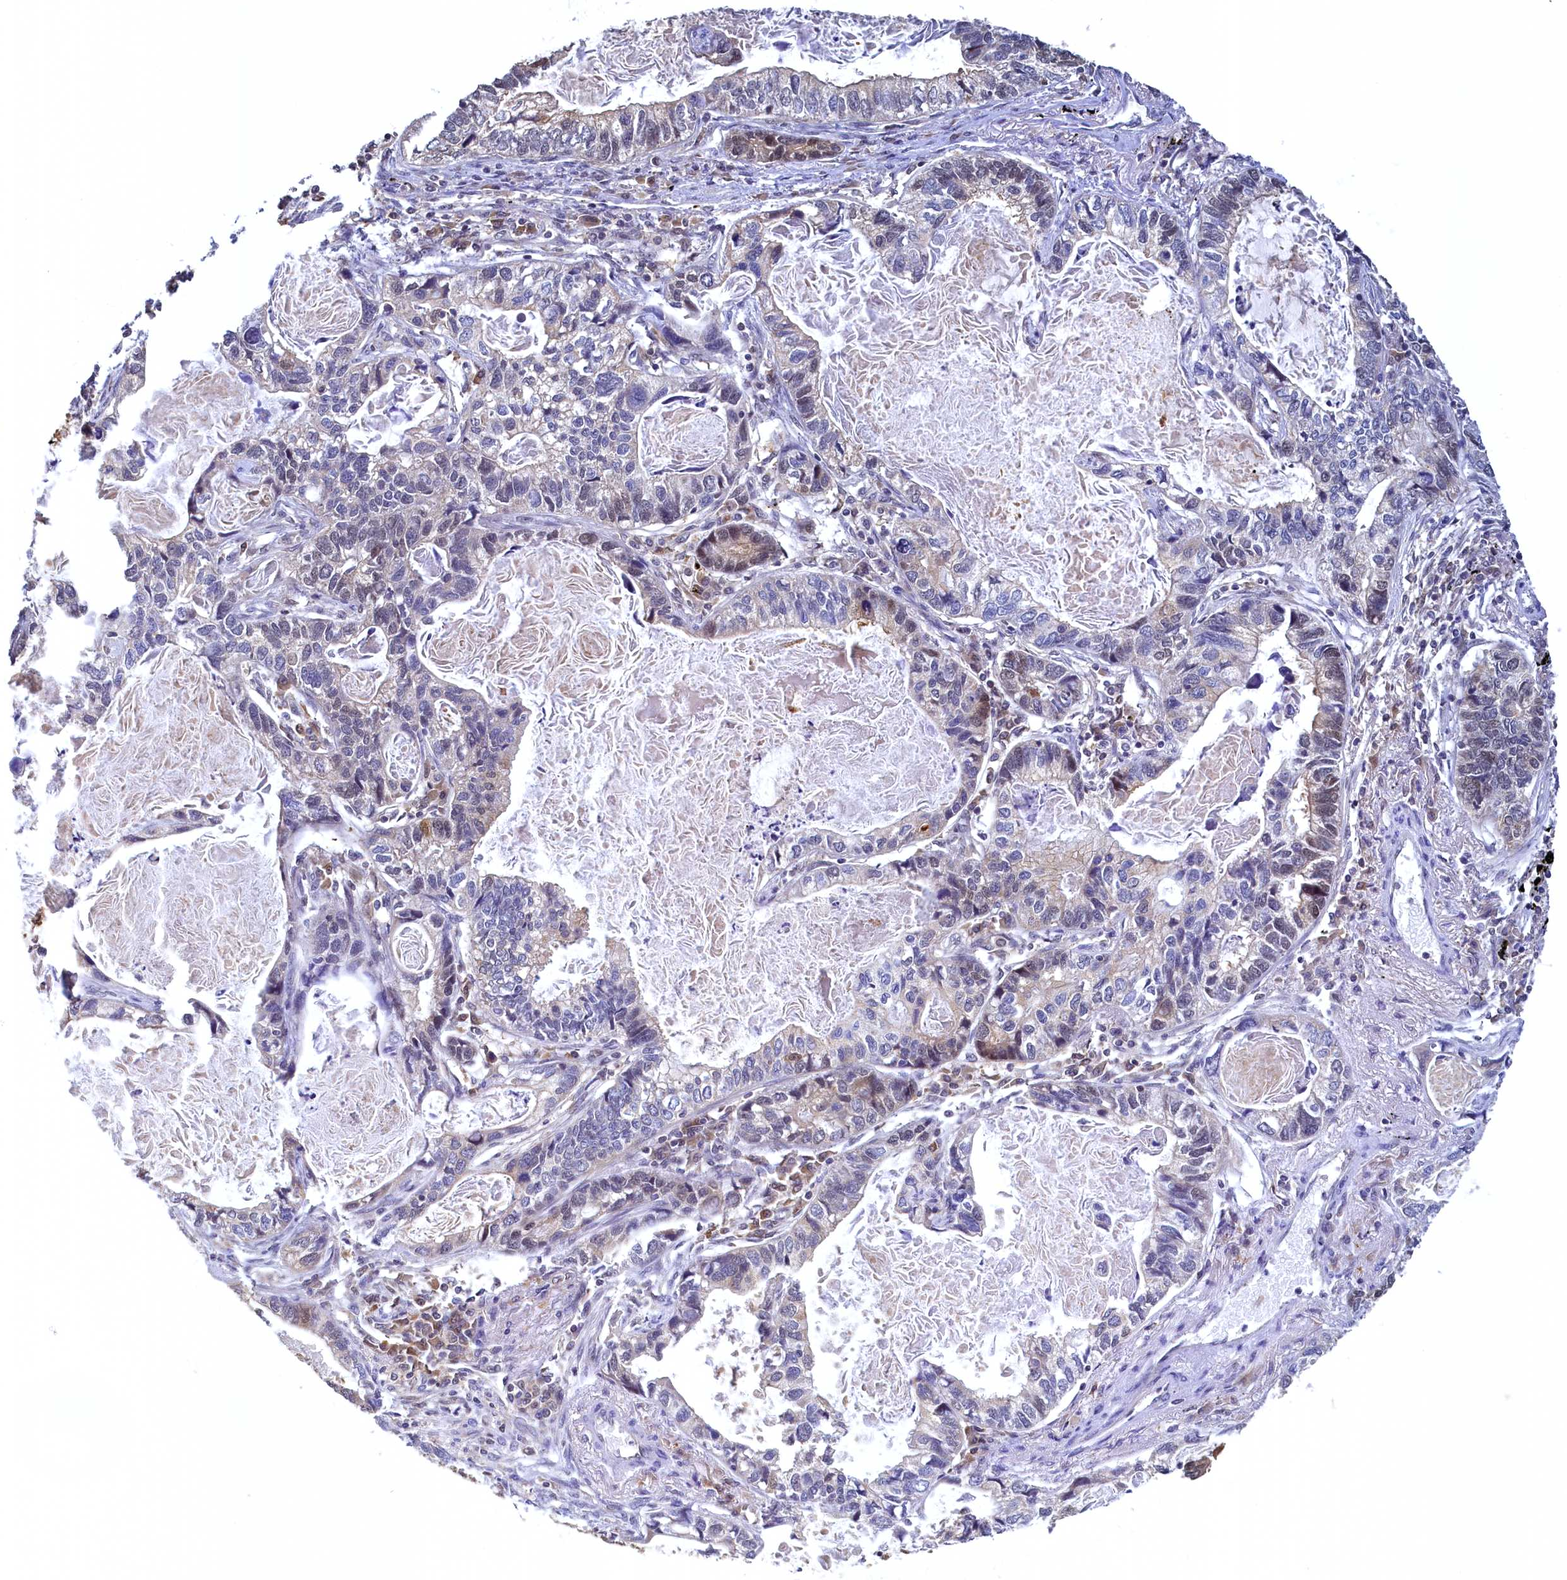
{"staining": {"intensity": "moderate", "quantity": "<25%", "location": "nuclear"}, "tissue": "lung cancer", "cell_type": "Tumor cells", "image_type": "cancer", "snomed": [{"axis": "morphology", "description": "Adenocarcinoma, NOS"}, {"axis": "topography", "description": "Lung"}], "caption": "A histopathology image of human adenocarcinoma (lung) stained for a protein demonstrates moderate nuclear brown staining in tumor cells.", "gene": "PAAF1", "patient": {"sex": "male", "age": 67}}